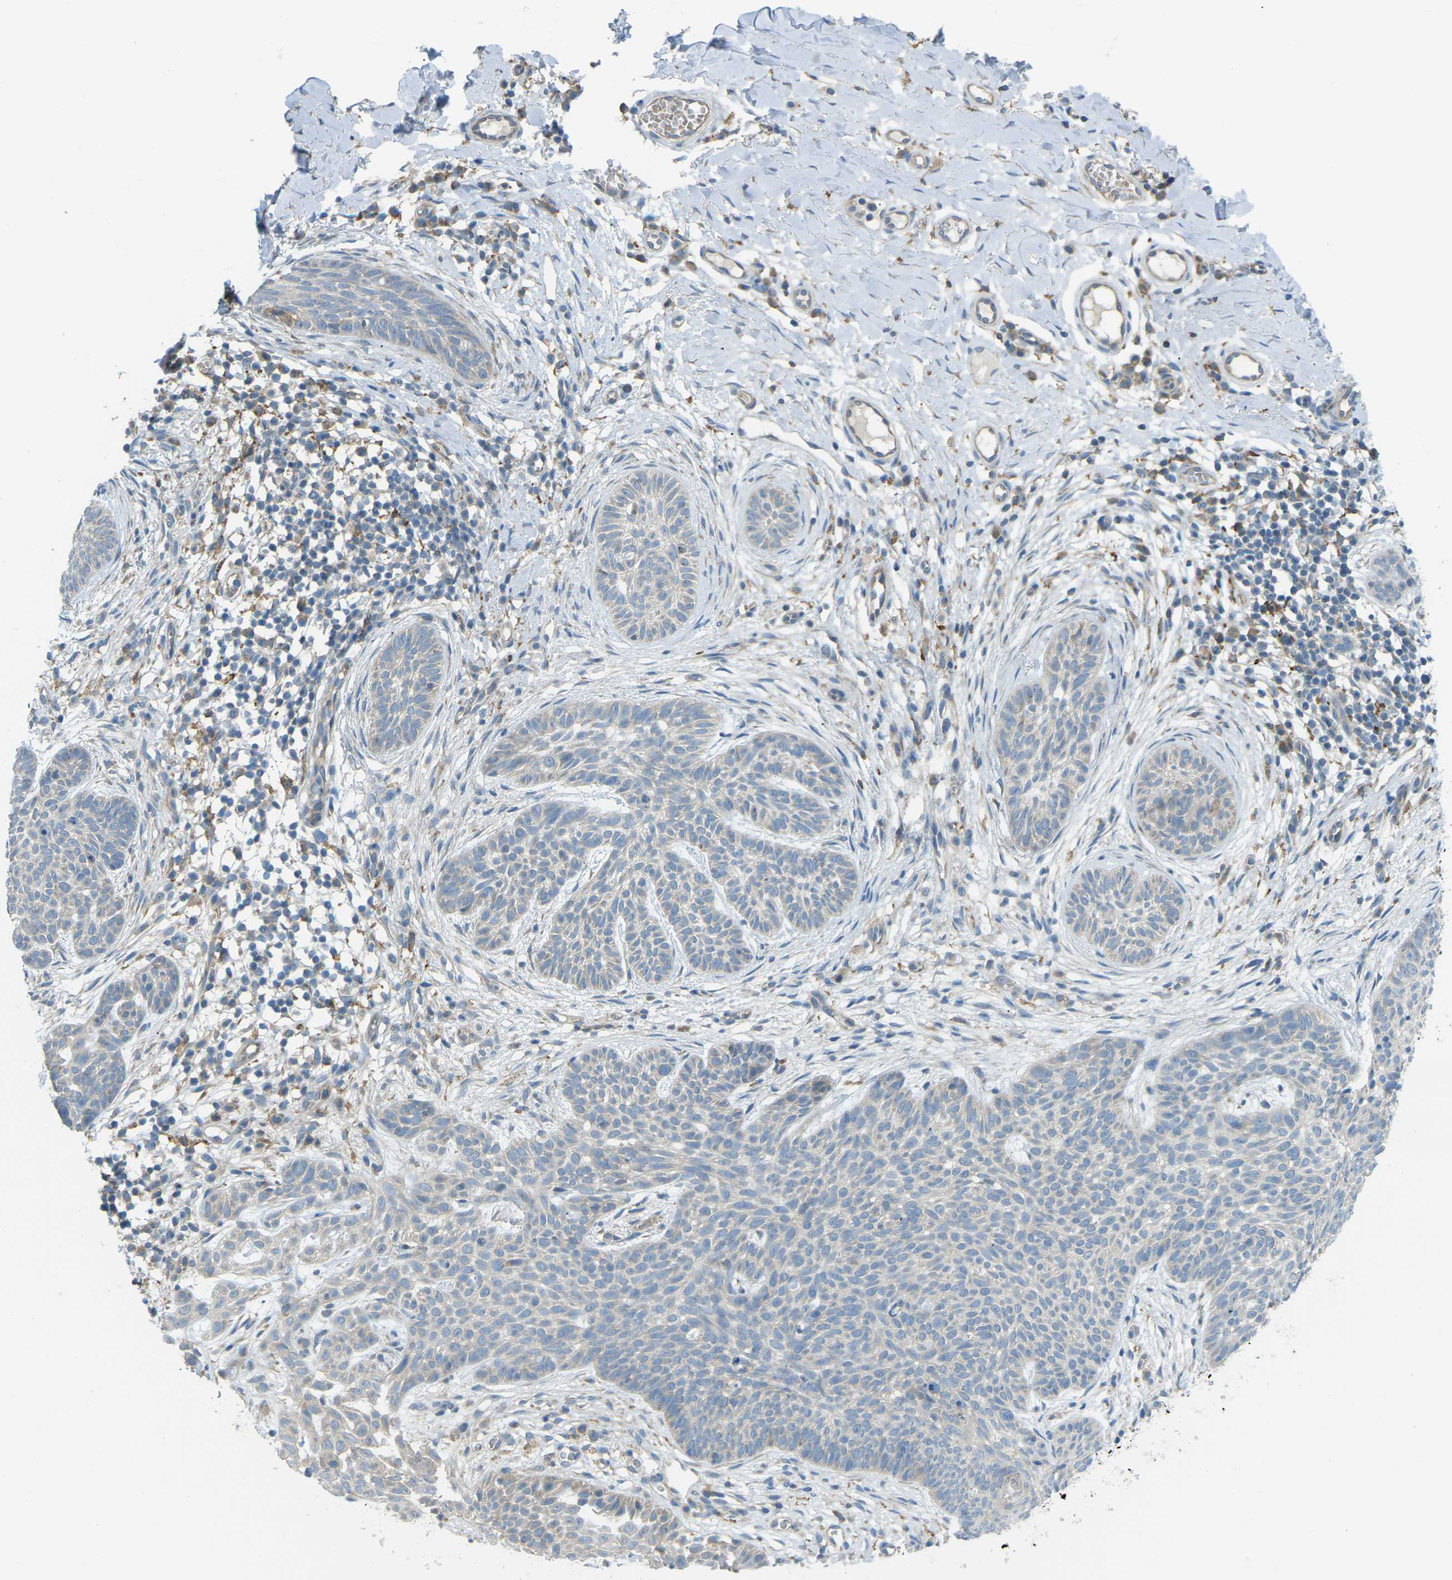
{"staining": {"intensity": "negative", "quantity": "none", "location": "none"}, "tissue": "skin cancer", "cell_type": "Tumor cells", "image_type": "cancer", "snomed": [{"axis": "morphology", "description": "Basal cell carcinoma"}, {"axis": "topography", "description": "Skin"}], "caption": "Human skin cancer (basal cell carcinoma) stained for a protein using IHC shows no staining in tumor cells.", "gene": "MYLK4", "patient": {"sex": "female", "age": 59}}